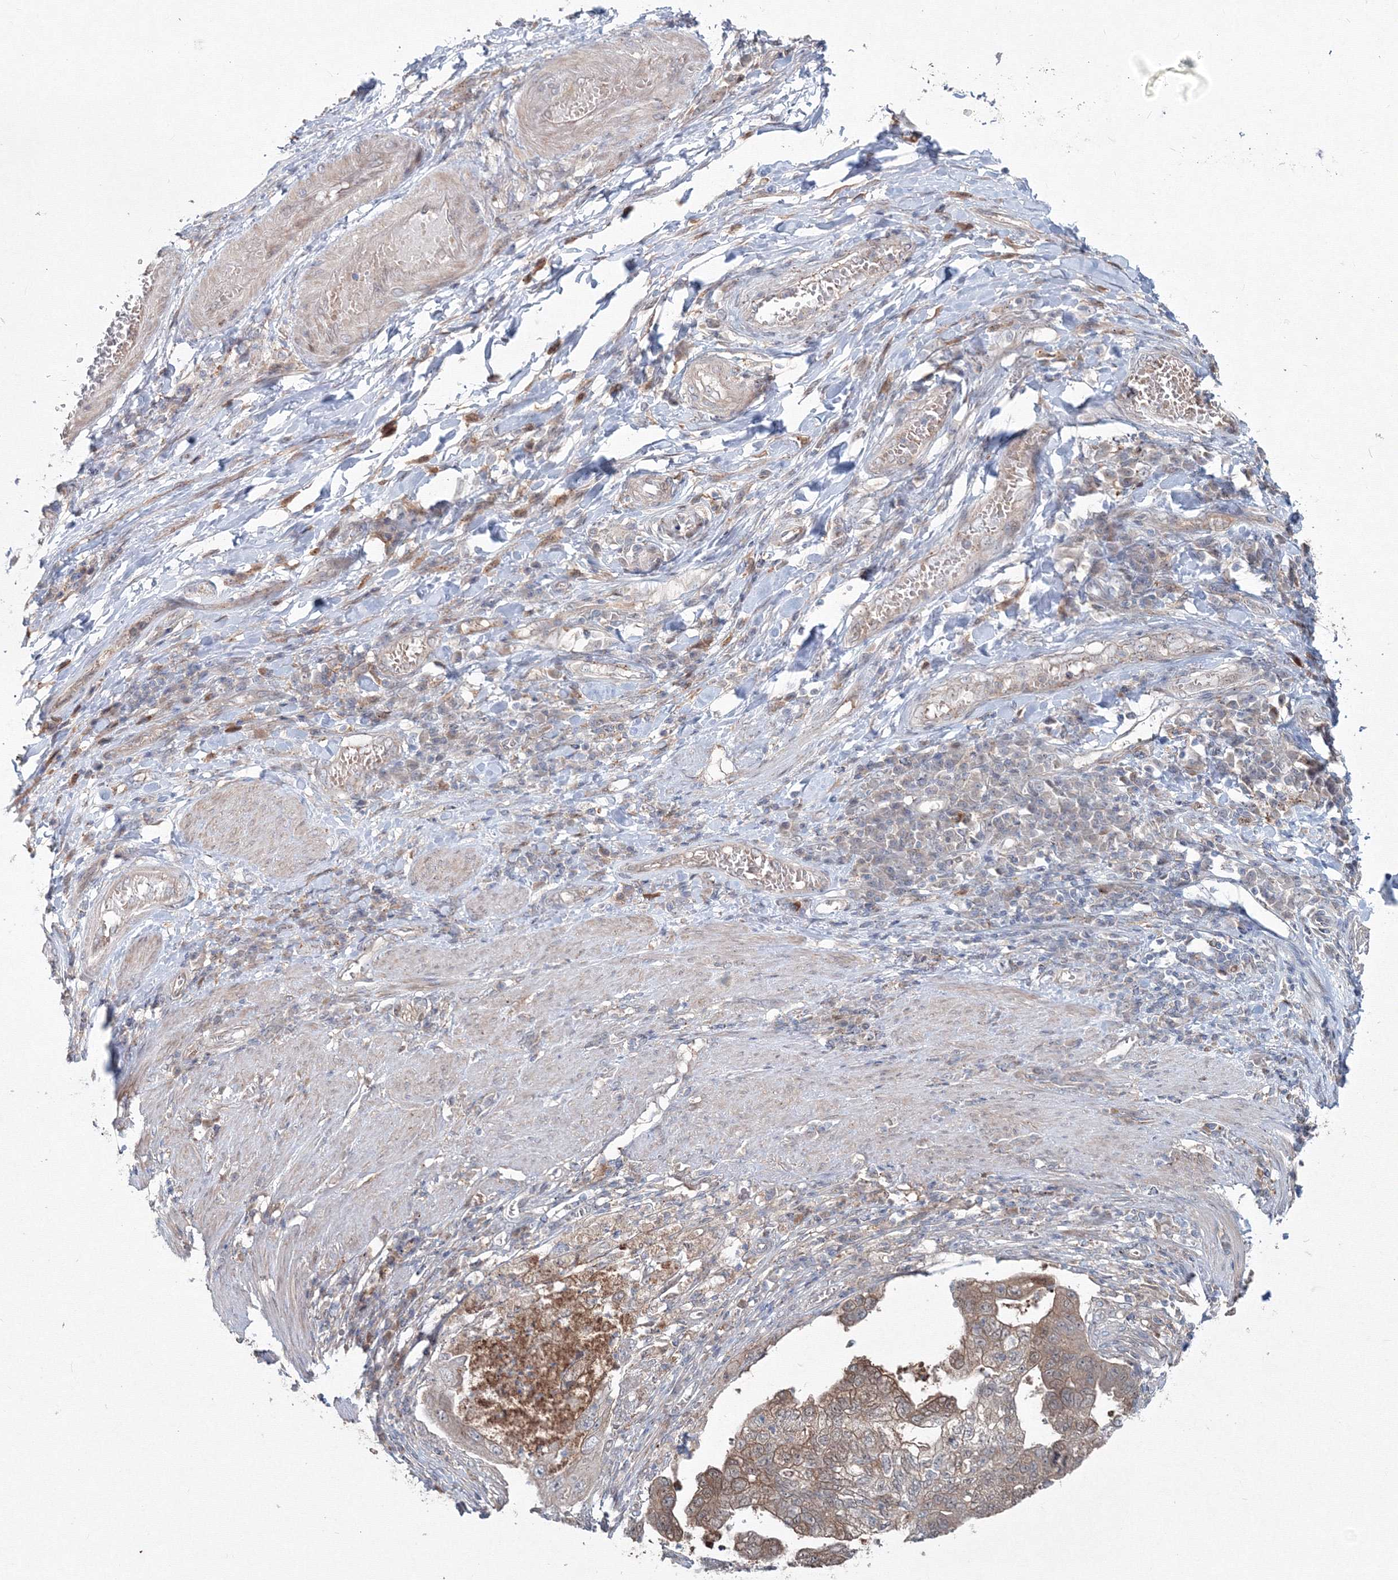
{"staining": {"intensity": "moderate", "quantity": ">75%", "location": "cytoplasmic/membranous"}, "tissue": "stomach cancer", "cell_type": "Tumor cells", "image_type": "cancer", "snomed": [{"axis": "morphology", "description": "Adenocarcinoma, NOS"}, {"axis": "topography", "description": "Stomach"}], "caption": "High-magnification brightfield microscopy of stomach cancer stained with DAB (brown) and counterstained with hematoxylin (blue). tumor cells exhibit moderate cytoplasmic/membranous positivity is present in approximately>75% of cells.", "gene": "MKRN2", "patient": {"sex": "male", "age": 59}}